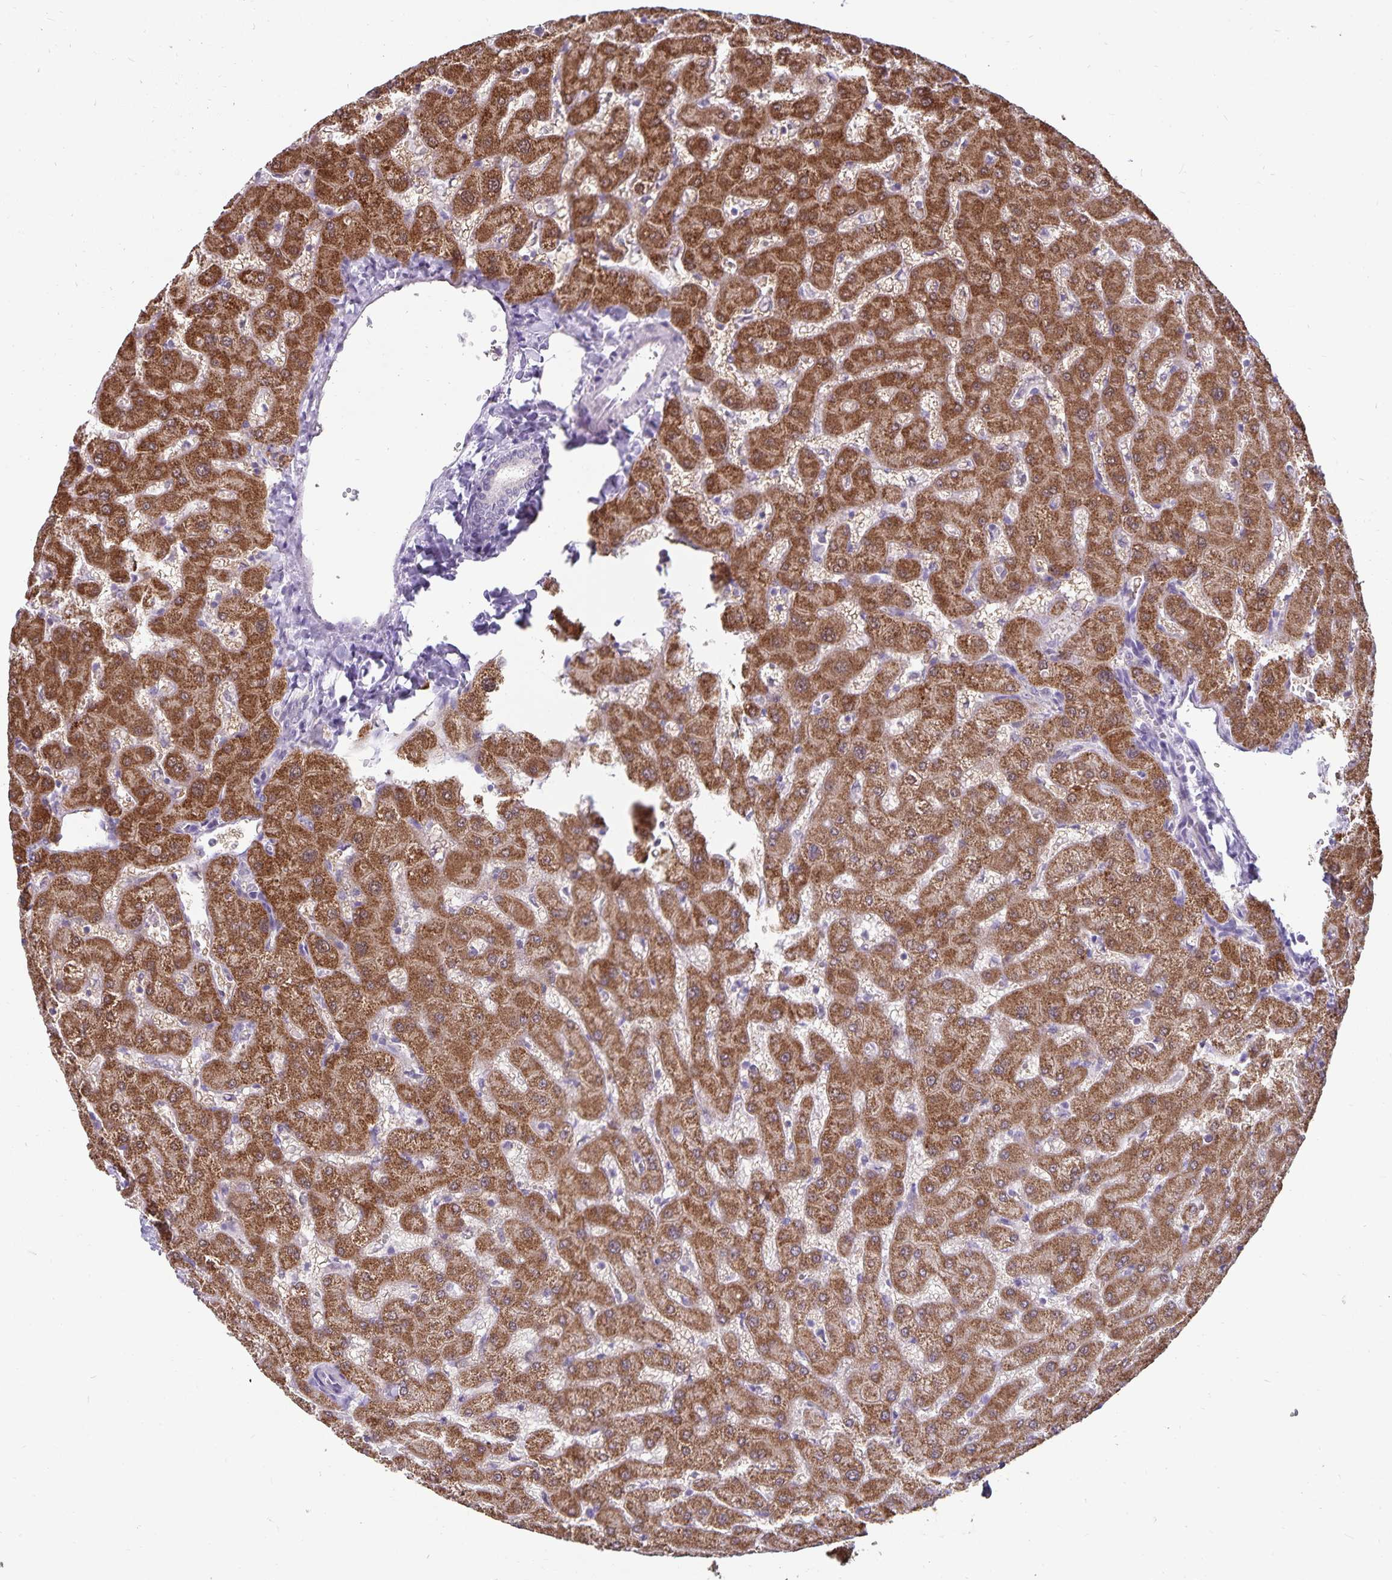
{"staining": {"intensity": "negative", "quantity": "none", "location": "none"}, "tissue": "liver", "cell_type": "Cholangiocytes", "image_type": "normal", "snomed": [{"axis": "morphology", "description": "Normal tissue, NOS"}, {"axis": "topography", "description": "Liver"}], "caption": "Immunohistochemistry (IHC) histopathology image of normal human liver stained for a protein (brown), which displays no staining in cholangiocytes. (DAB immunohistochemistry, high magnification).", "gene": "CDKN2B", "patient": {"sex": "female", "age": 63}}